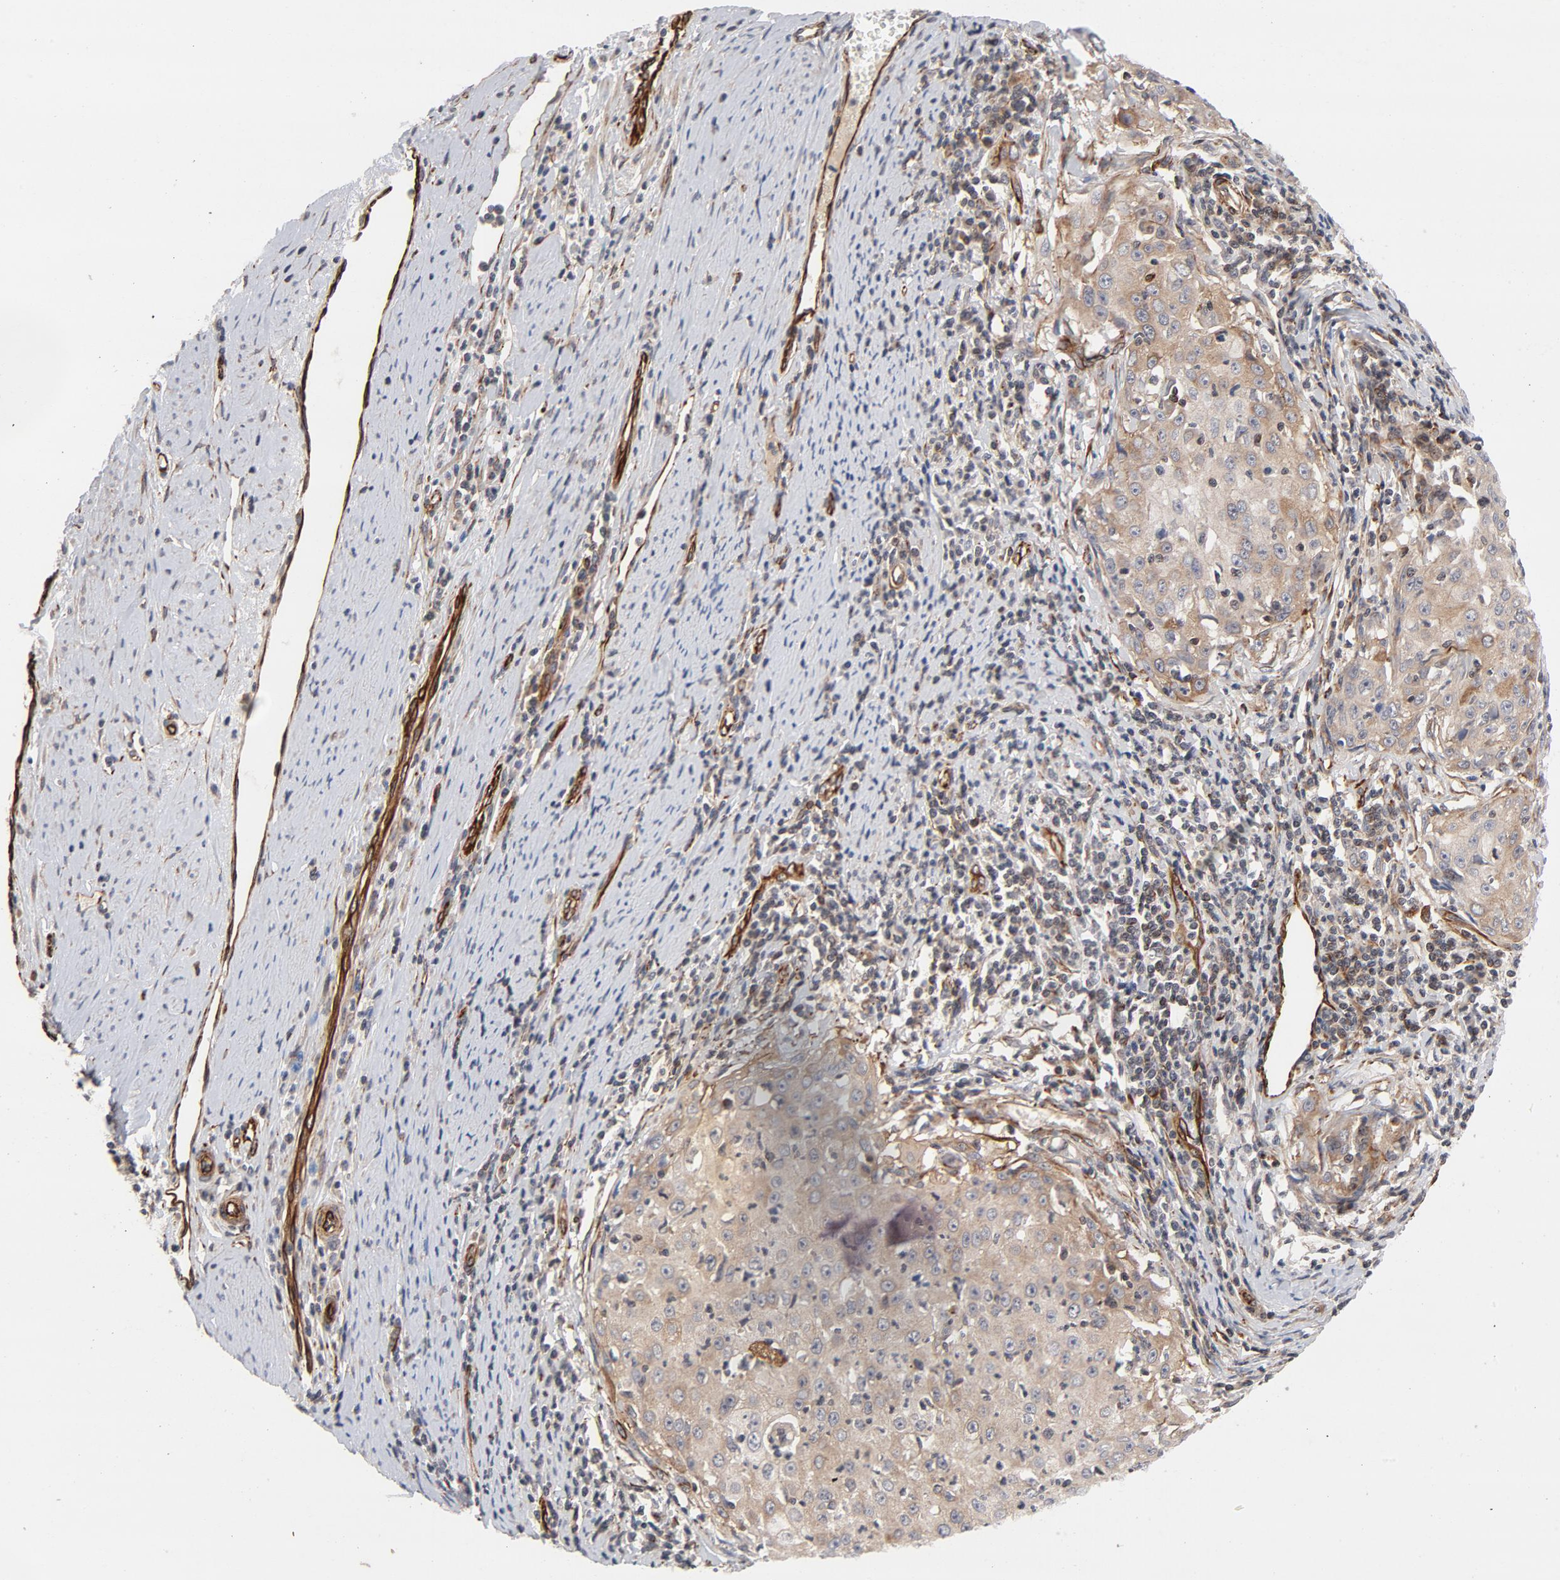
{"staining": {"intensity": "weak", "quantity": ">75%", "location": "cytoplasmic/membranous"}, "tissue": "cervical cancer", "cell_type": "Tumor cells", "image_type": "cancer", "snomed": [{"axis": "morphology", "description": "Squamous cell carcinoma, NOS"}, {"axis": "topography", "description": "Cervix"}], "caption": "IHC micrograph of cervical squamous cell carcinoma stained for a protein (brown), which reveals low levels of weak cytoplasmic/membranous expression in about >75% of tumor cells.", "gene": "DNAAF2", "patient": {"sex": "female", "age": 27}}